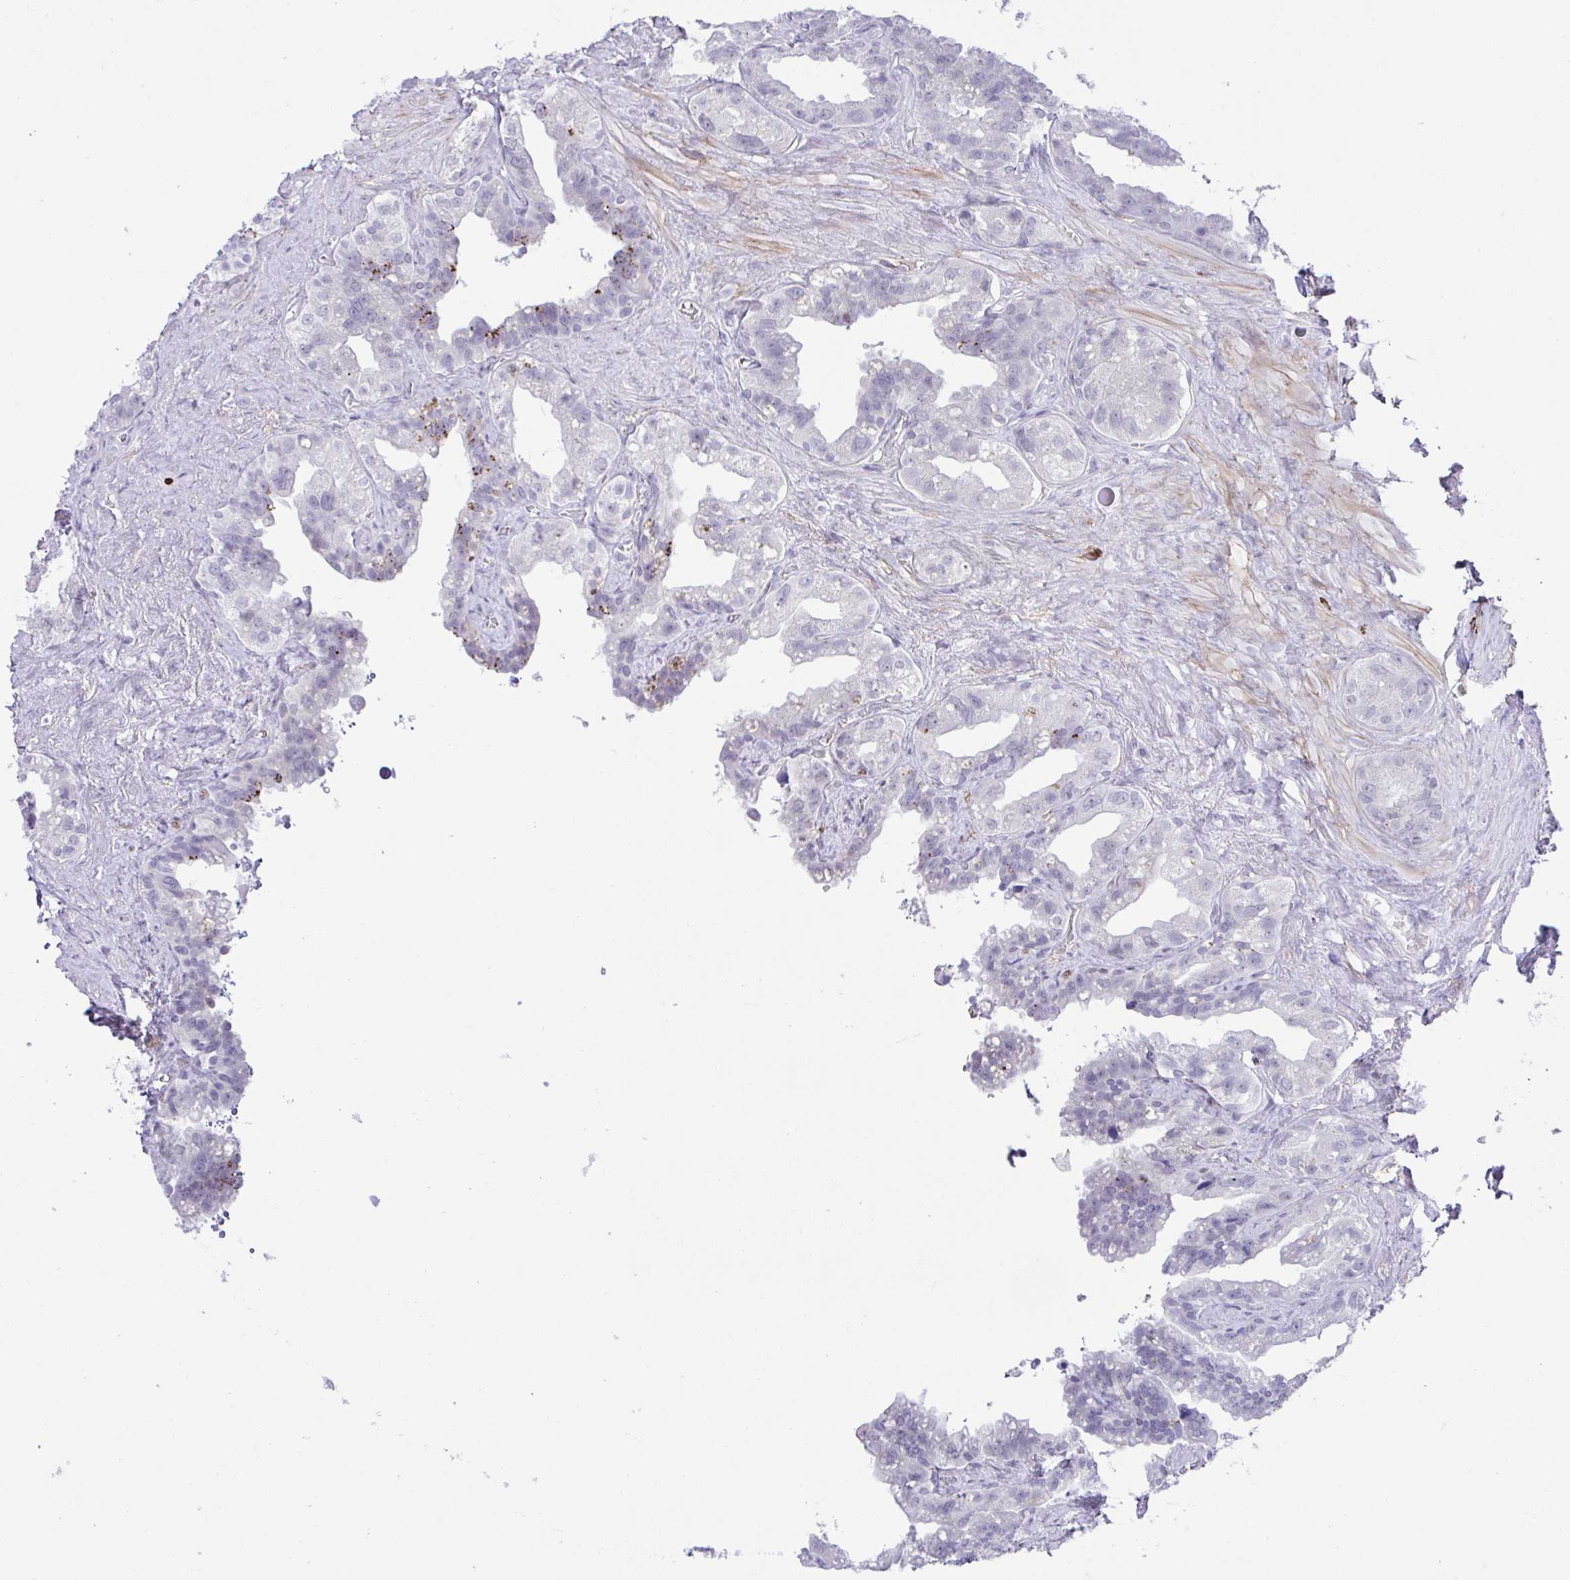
{"staining": {"intensity": "moderate", "quantity": "<25%", "location": "cytoplasmic/membranous"}, "tissue": "seminal vesicle", "cell_type": "Glandular cells", "image_type": "normal", "snomed": [{"axis": "morphology", "description": "Normal tissue, NOS"}, {"axis": "topography", "description": "Seminal veicle"}, {"axis": "topography", "description": "Peripheral nerve tissue"}], "caption": "Immunohistochemistry photomicrograph of benign seminal vesicle: seminal vesicle stained using immunohistochemistry (IHC) reveals low levels of moderate protein expression localized specifically in the cytoplasmic/membranous of glandular cells, appearing as a cytoplasmic/membranous brown color.", "gene": "FBXO34", "patient": {"sex": "male", "age": 76}}